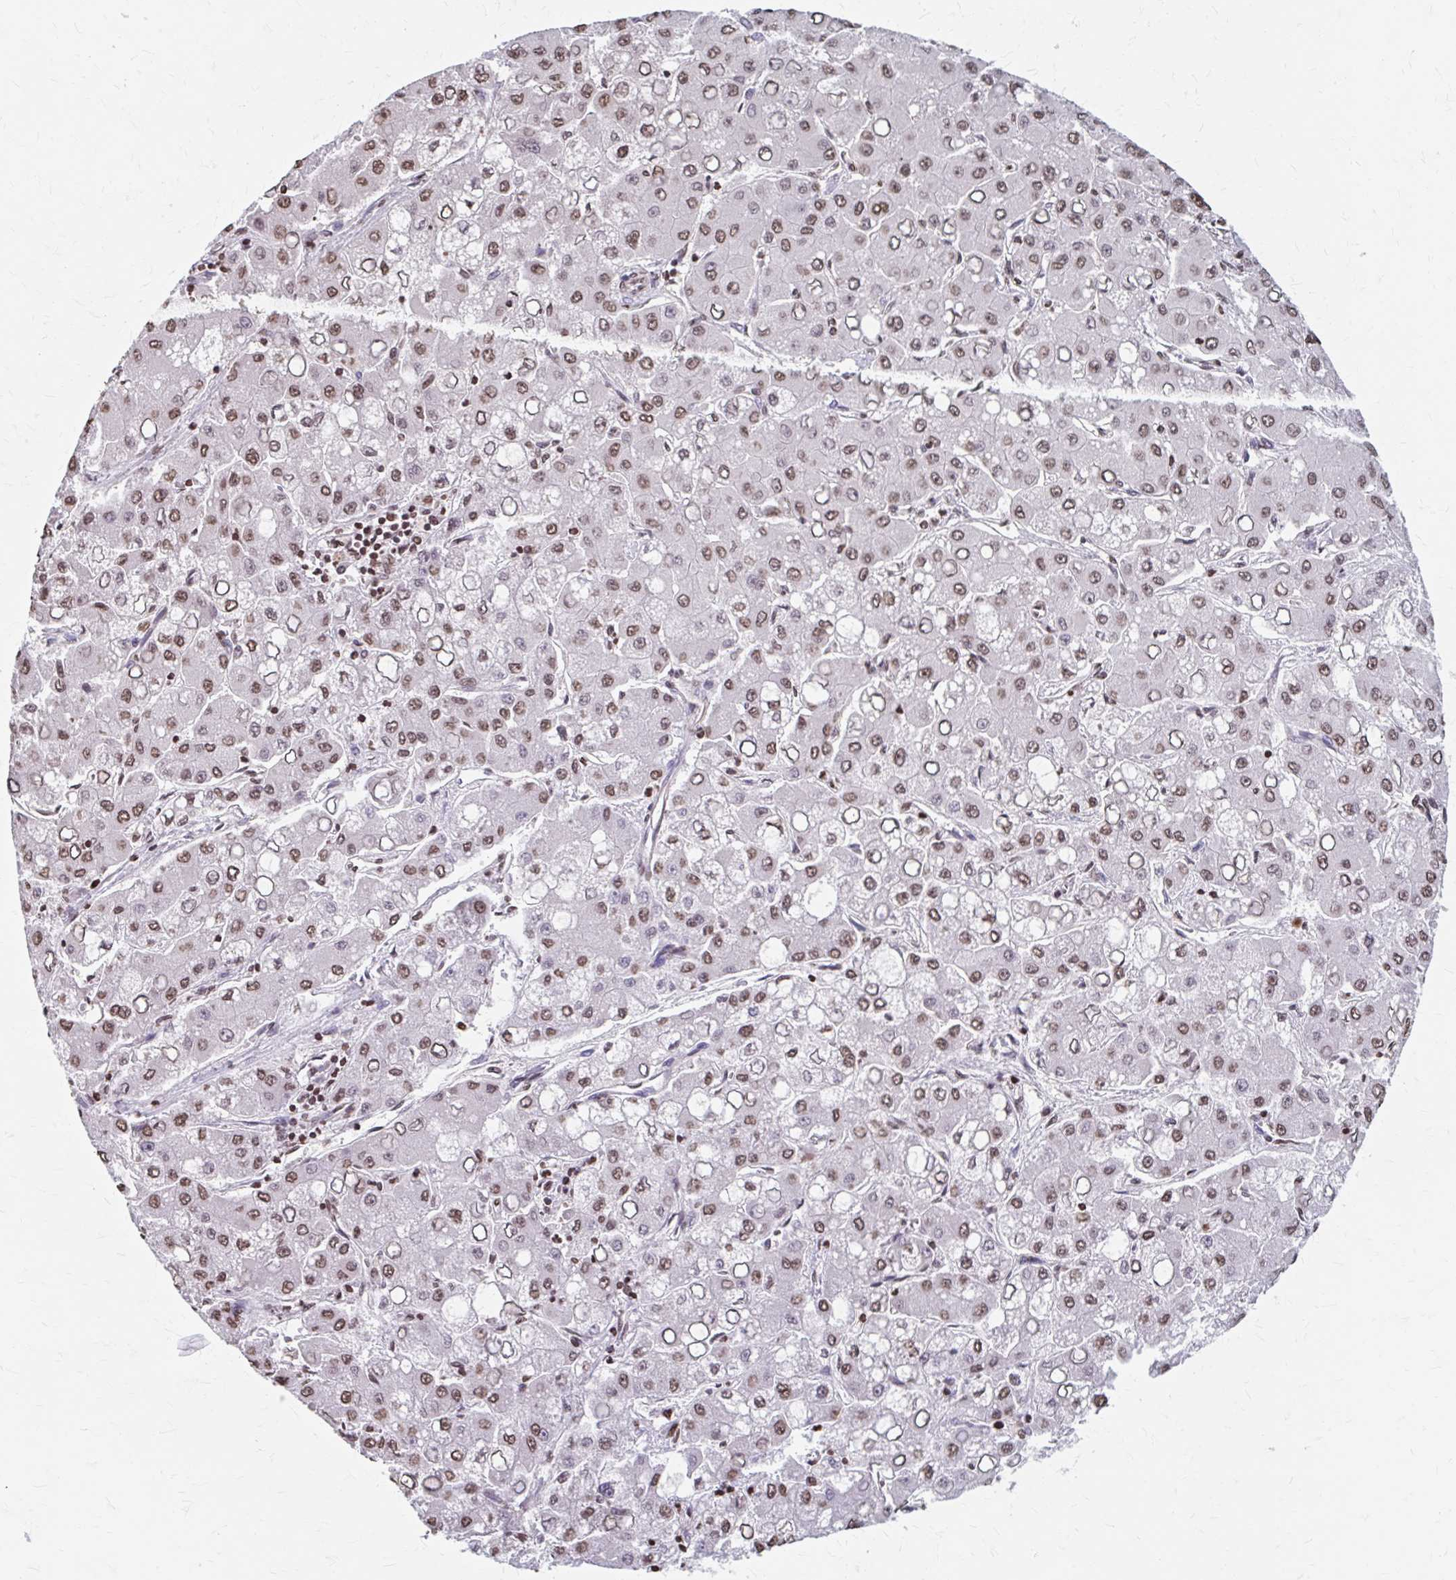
{"staining": {"intensity": "moderate", "quantity": ">75%", "location": "nuclear"}, "tissue": "liver cancer", "cell_type": "Tumor cells", "image_type": "cancer", "snomed": [{"axis": "morphology", "description": "Carcinoma, Hepatocellular, NOS"}, {"axis": "topography", "description": "Liver"}], "caption": "This is a photomicrograph of immunohistochemistry staining of liver cancer, which shows moderate expression in the nuclear of tumor cells.", "gene": "ORC3", "patient": {"sex": "male", "age": 40}}